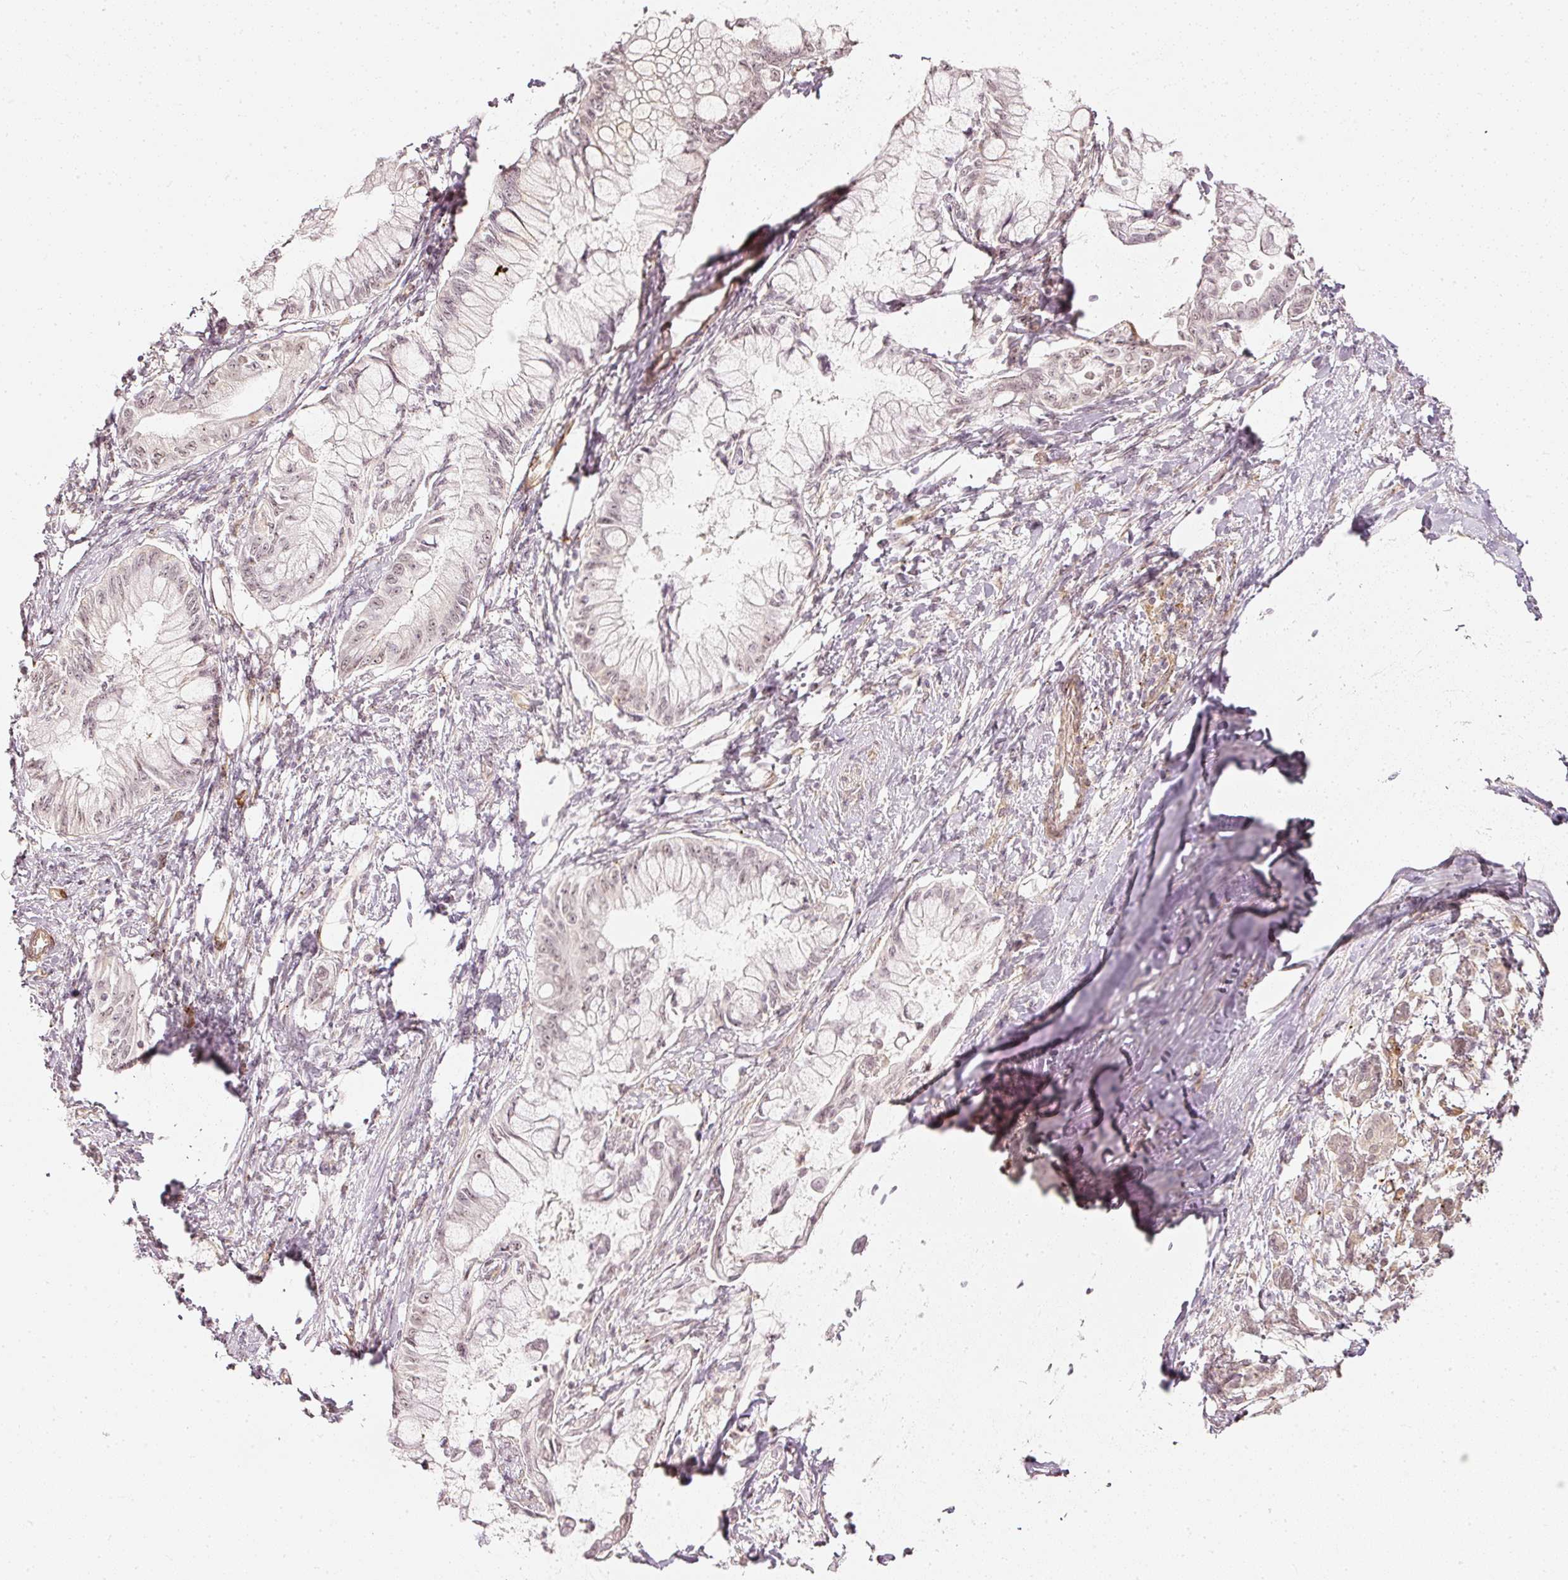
{"staining": {"intensity": "negative", "quantity": "none", "location": "none"}, "tissue": "pancreatic cancer", "cell_type": "Tumor cells", "image_type": "cancer", "snomed": [{"axis": "morphology", "description": "Adenocarcinoma, NOS"}, {"axis": "topography", "description": "Pancreas"}], "caption": "Image shows no protein staining in tumor cells of pancreatic cancer (adenocarcinoma) tissue.", "gene": "DRD2", "patient": {"sex": "male", "age": 48}}